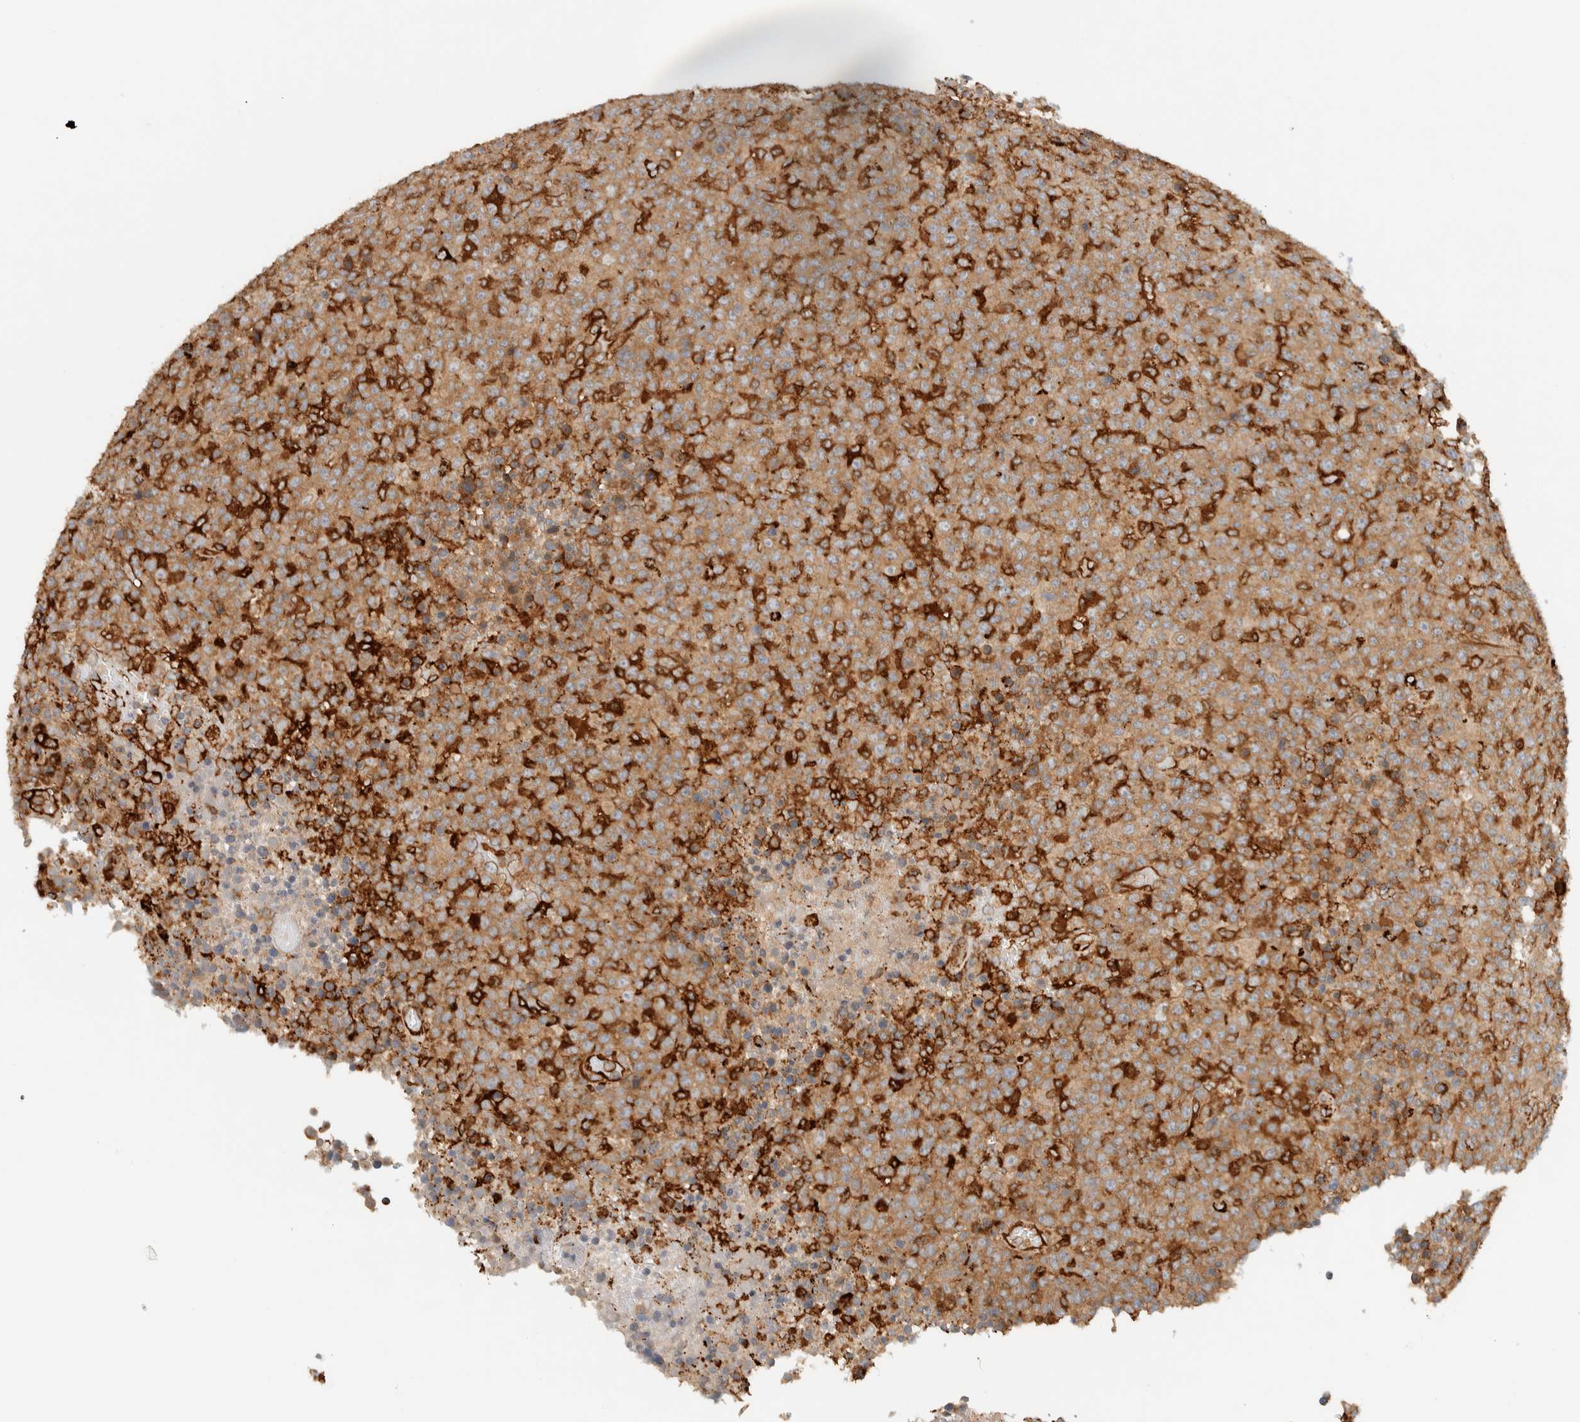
{"staining": {"intensity": "moderate", "quantity": ">75%", "location": "cytoplasmic/membranous"}, "tissue": "lymphoma", "cell_type": "Tumor cells", "image_type": "cancer", "snomed": [{"axis": "morphology", "description": "Malignant lymphoma, non-Hodgkin's type, High grade"}, {"axis": "topography", "description": "Lymph node"}], "caption": "Approximately >75% of tumor cells in malignant lymphoma, non-Hodgkin's type (high-grade) reveal moderate cytoplasmic/membranous protein positivity as visualized by brown immunohistochemical staining.", "gene": "FAM167A", "patient": {"sex": "male", "age": 13}}